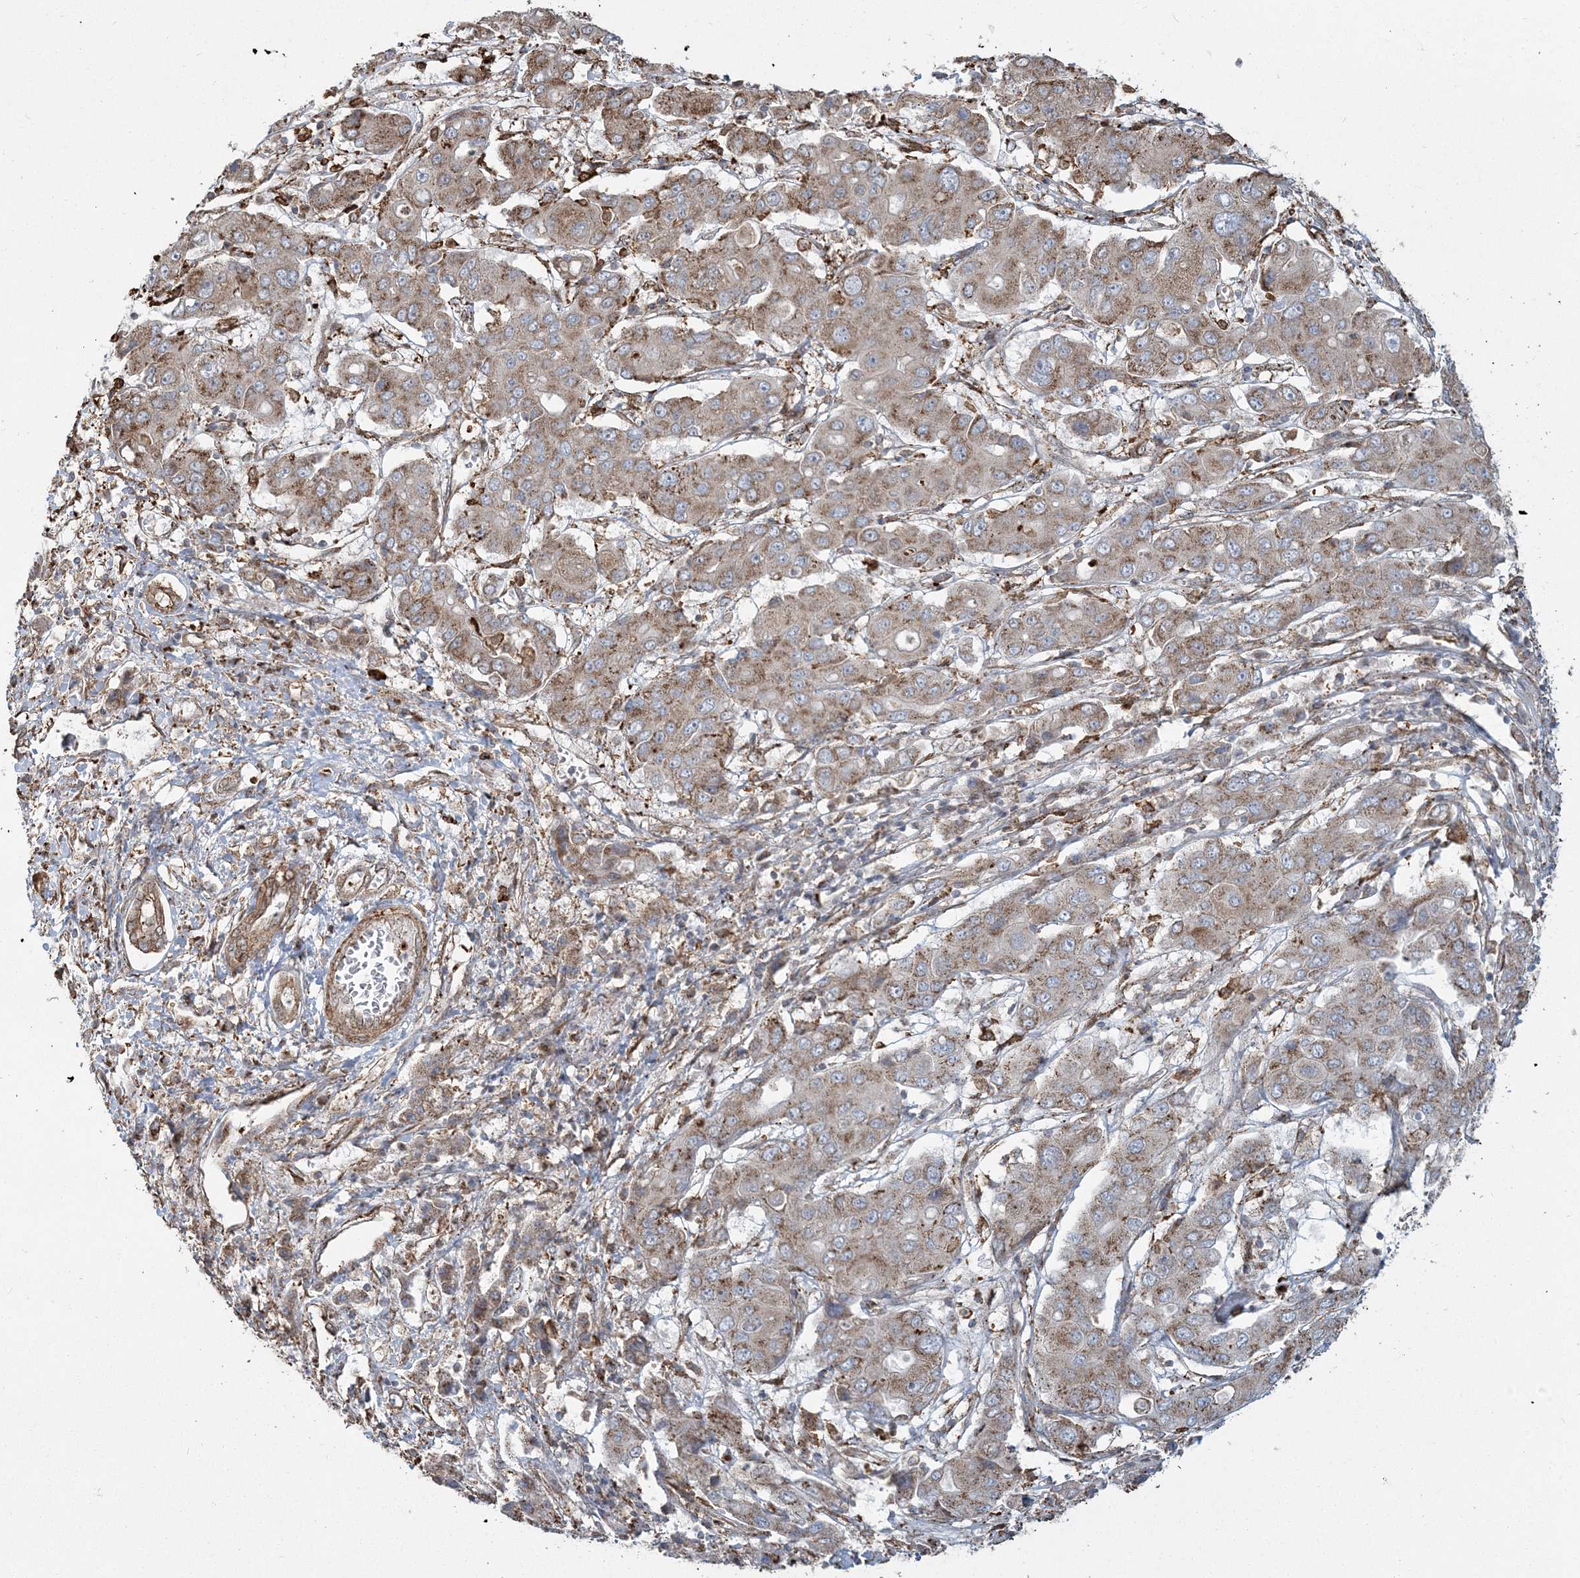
{"staining": {"intensity": "moderate", "quantity": ">75%", "location": "cytoplasmic/membranous"}, "tissue": "liver cancer", "cell_type": "Tumor cells", "image_type": "cancer", "snomed": [{"axis": "morphology", "description": "Cholangiocarcinoma"}, {"axis": "topography", "description": "Liver"}], "caption": "This is an image of IHC staining of liver cancer (cholangiocarcinoma), which shows moderate staining in the cytoplasmic/membranous of tumor cells.", "gene": "TRAF3IP2", "patient": {"sex": "male", "age": 67}}